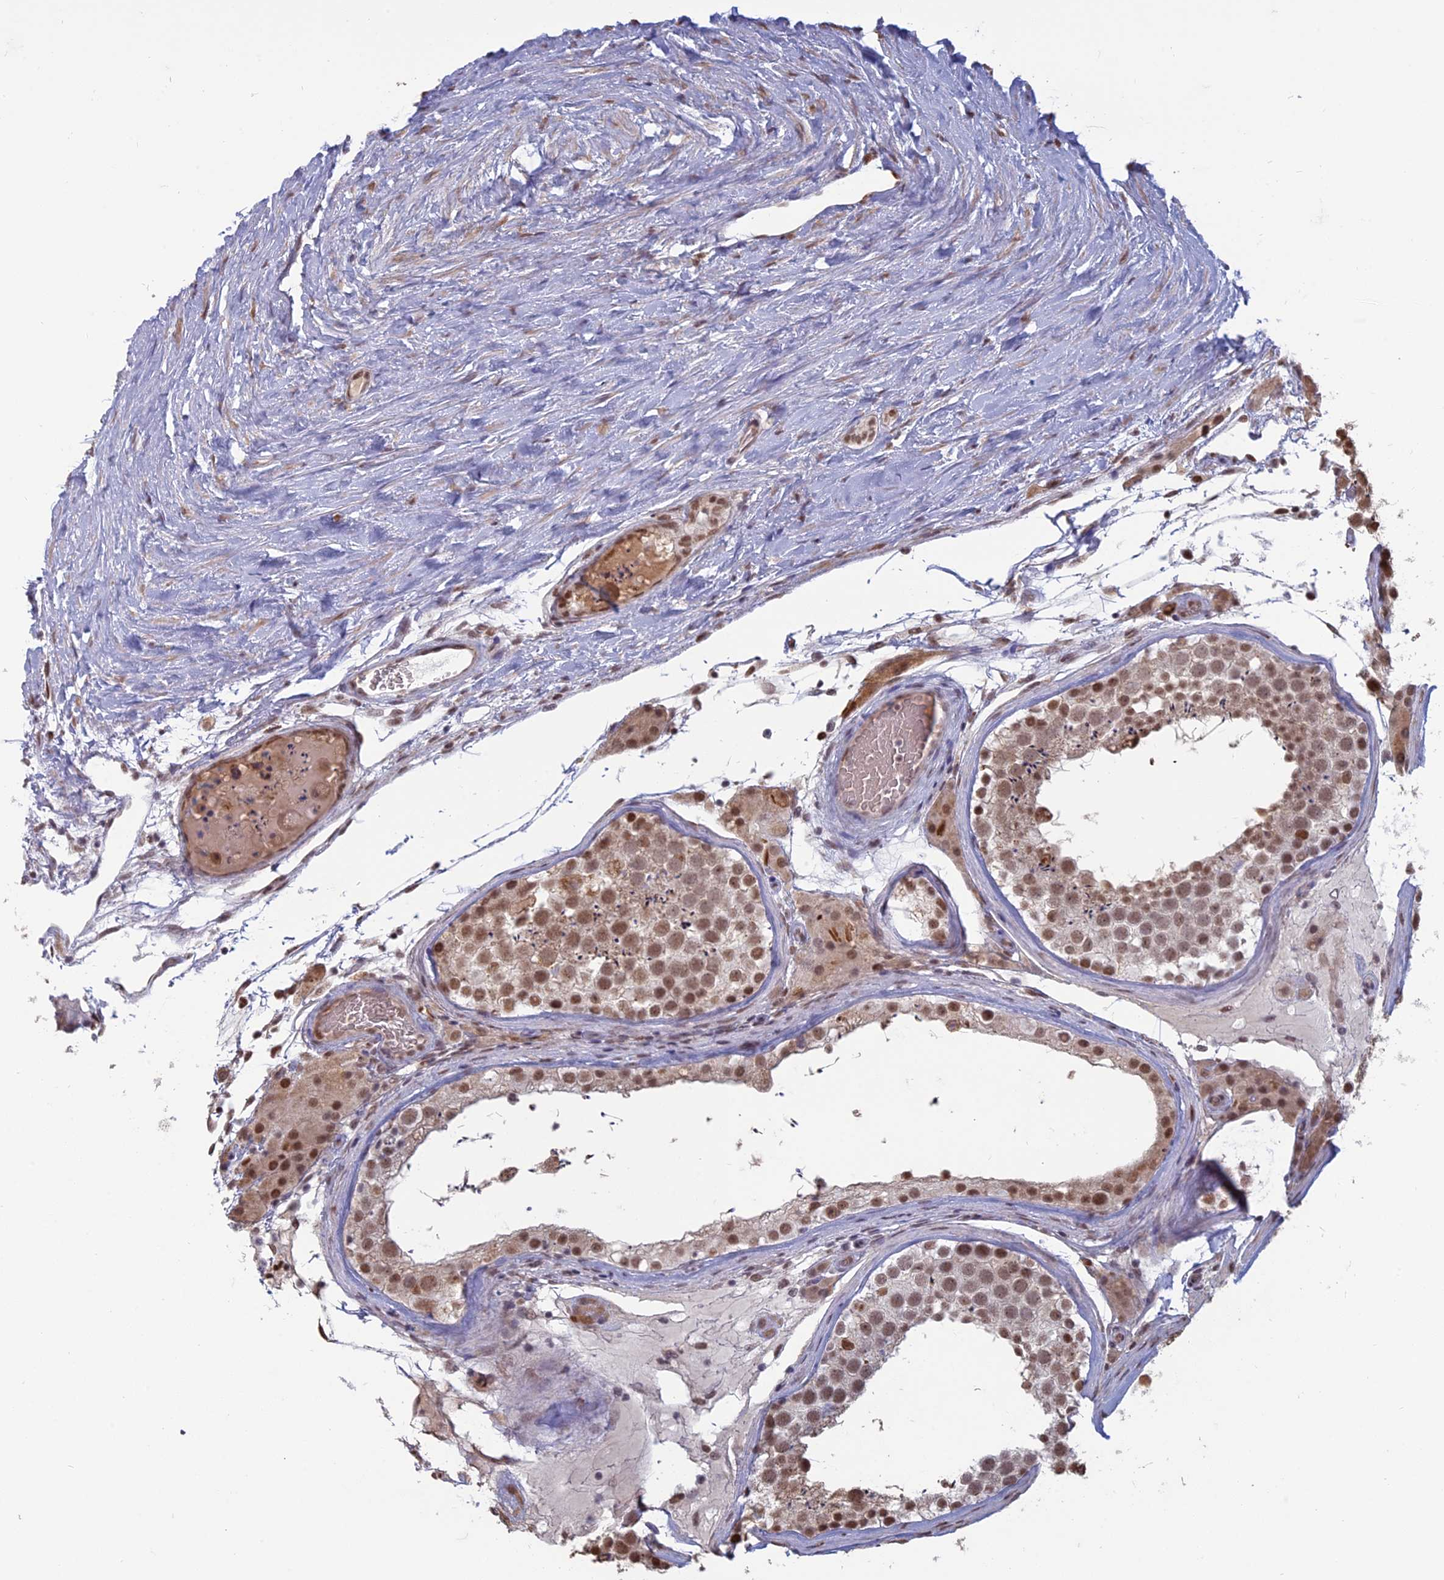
{"staining": {"intensity": "moderate", "quantity": ">75%", "location": "nuclear"}, "tissue": "testis", "cell_type": "Cells in seminiferous ducts", "image_type": "normal", "snomed": [{"axis": "morphology", "description": "Normal tissue, NOS"}, {"axis": "topography", "description": "Testis"}], "caption": "Immunohistochemistry of normal testis demonstrates medium levels of moderate nuclear staining in about >75% of cells in seminiferous ducts.", "gene": "MFAP1", "patient": {"sex": "male", "age": 46}}